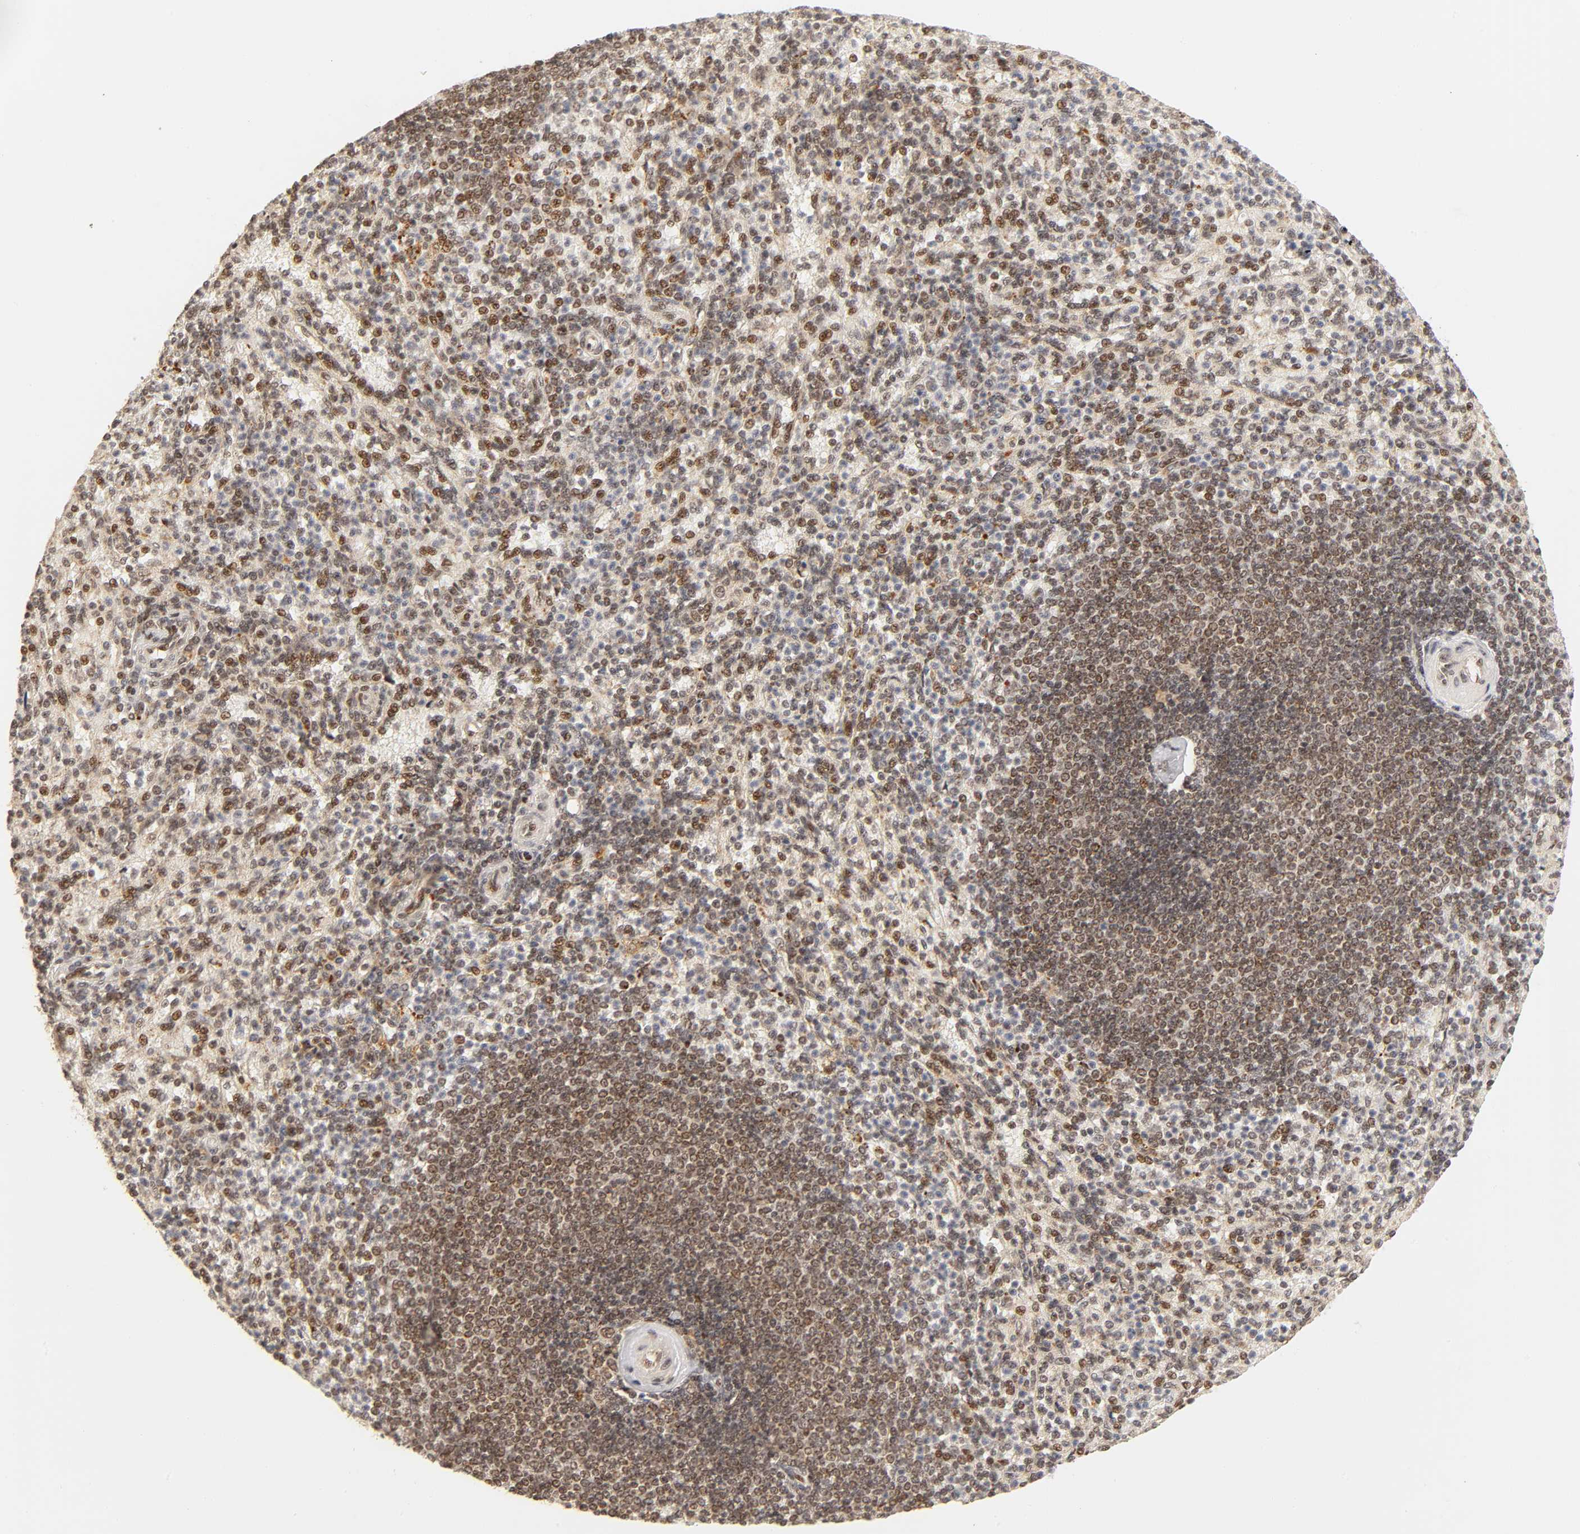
{"staining": {"intensity": "weak", "quantity": "25%-75%", "location": "cytoplasmic/membranous,nuclear"}, "tissue": "spleen", "cell_type": "Cells in red pulp", "image_type": "normal", "snomed": [{"axis": "morphology", "description": "Normal tissue, NOS"}, {"axis": "topography", "description": "Spleen"}], "caption": "This image shows immunohistochemistry (IHC) staining of unremarkable spleen, with low weak cytoplasmic/membranous,nuclear expression in approximately 25%-75% of cells in red pulp.", "gene": "TAF10", "patient": {"sex": "female", "age": 74}}